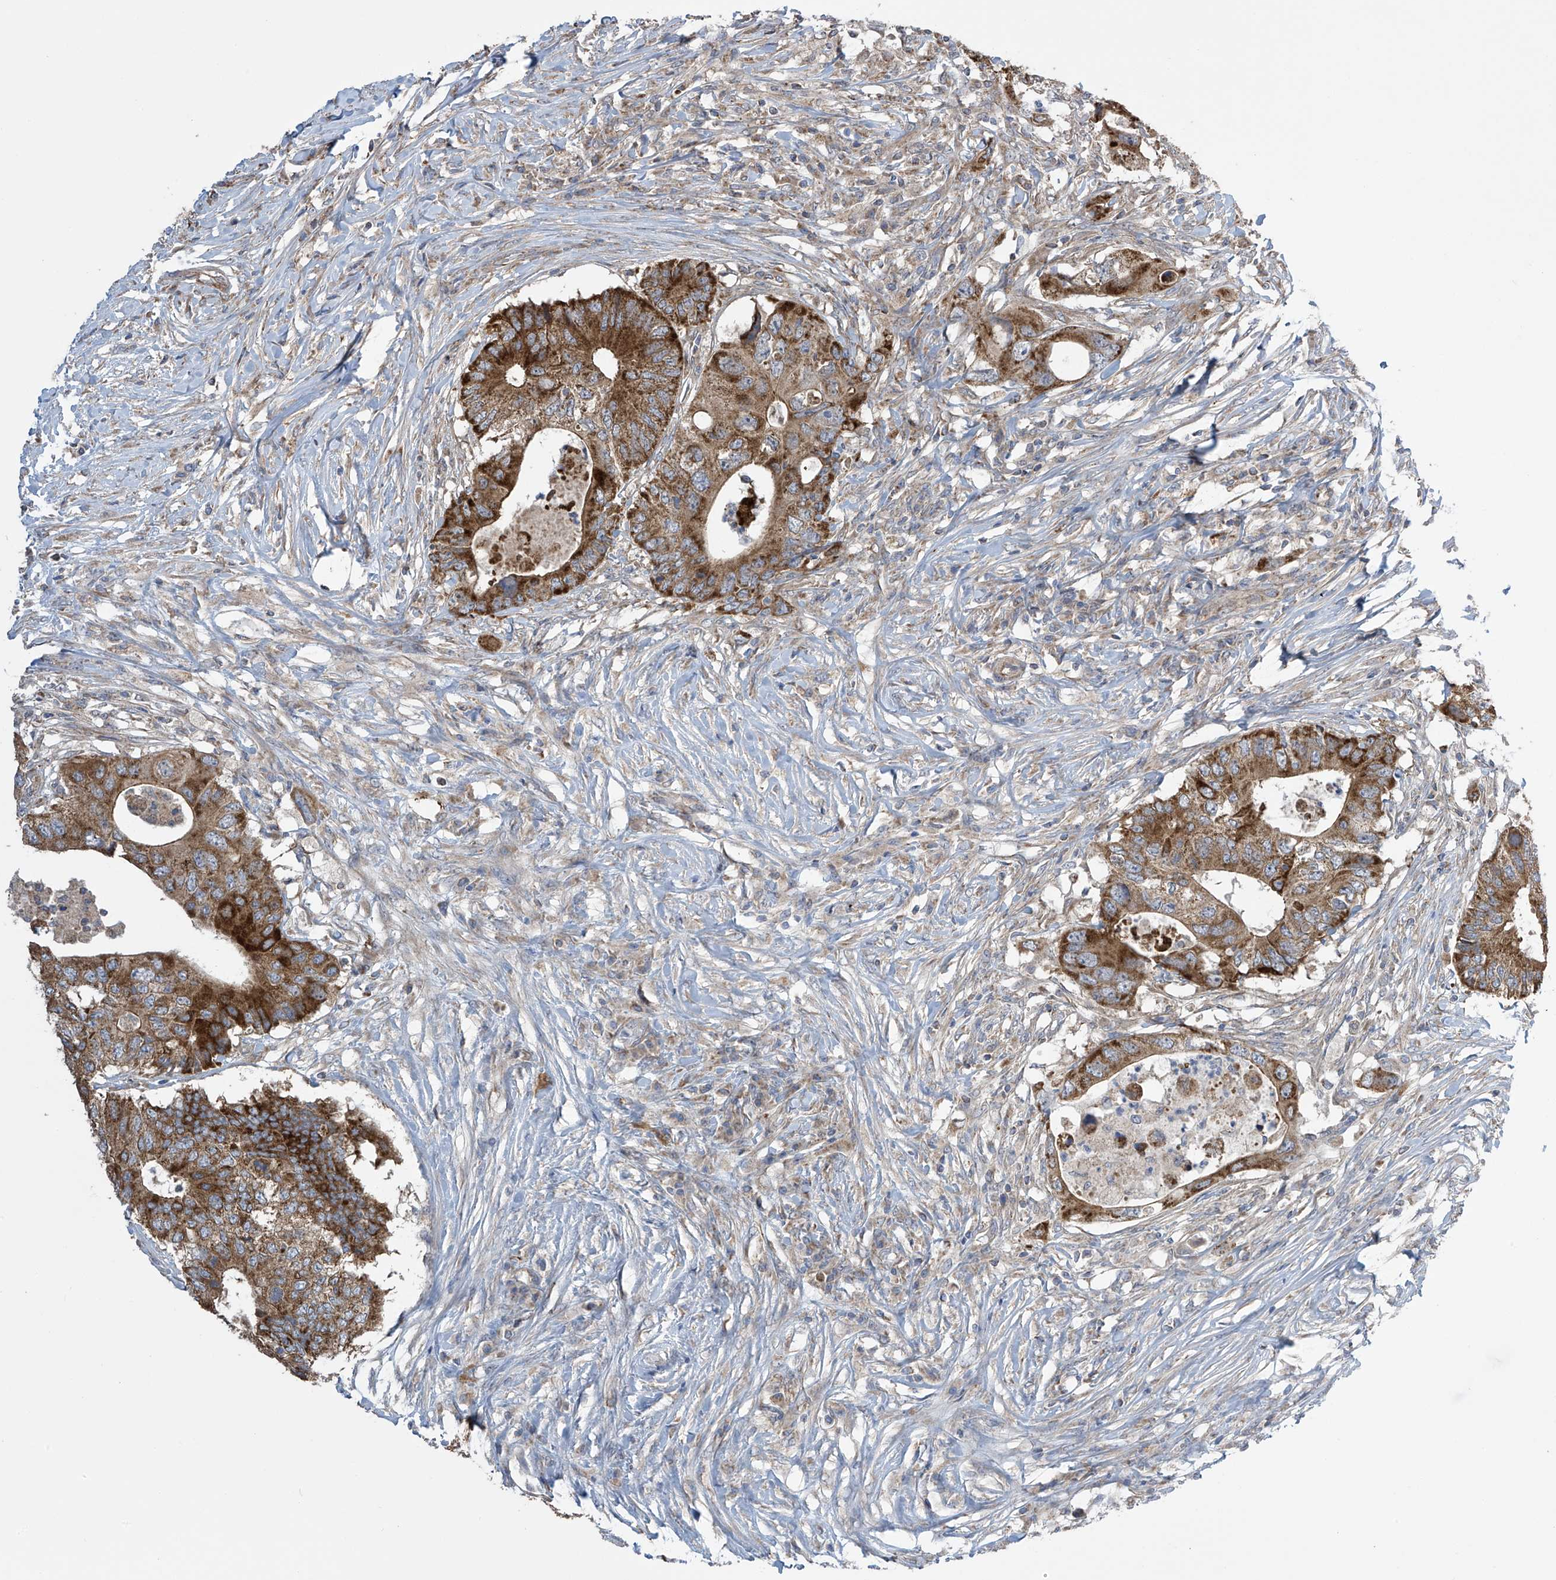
{"staining": {"intensity": "strong", "quantity": ">75%", "location": "cytoplasmic/membranous"}, "tissue": "colorectal cancer", "cell_type": "Tumor cells", "image_type": "cancer", "snomed": [{"axis": "morphology", "description": "Adenocarcinoma, NOS"}, {"axis": "topography", "description": "Colon"}], "caption": "Immunohistochemical staining of human colorectal cancer (adenocarcinoma) demonstrates strong cytoplasmic/membranous protein staining in about >75% of tumor cells. (DAB = brown stain, brightfield microscopy at high magnification).", "gene": "PNPT1", "patient": {"sex": "male", "age": 71}}